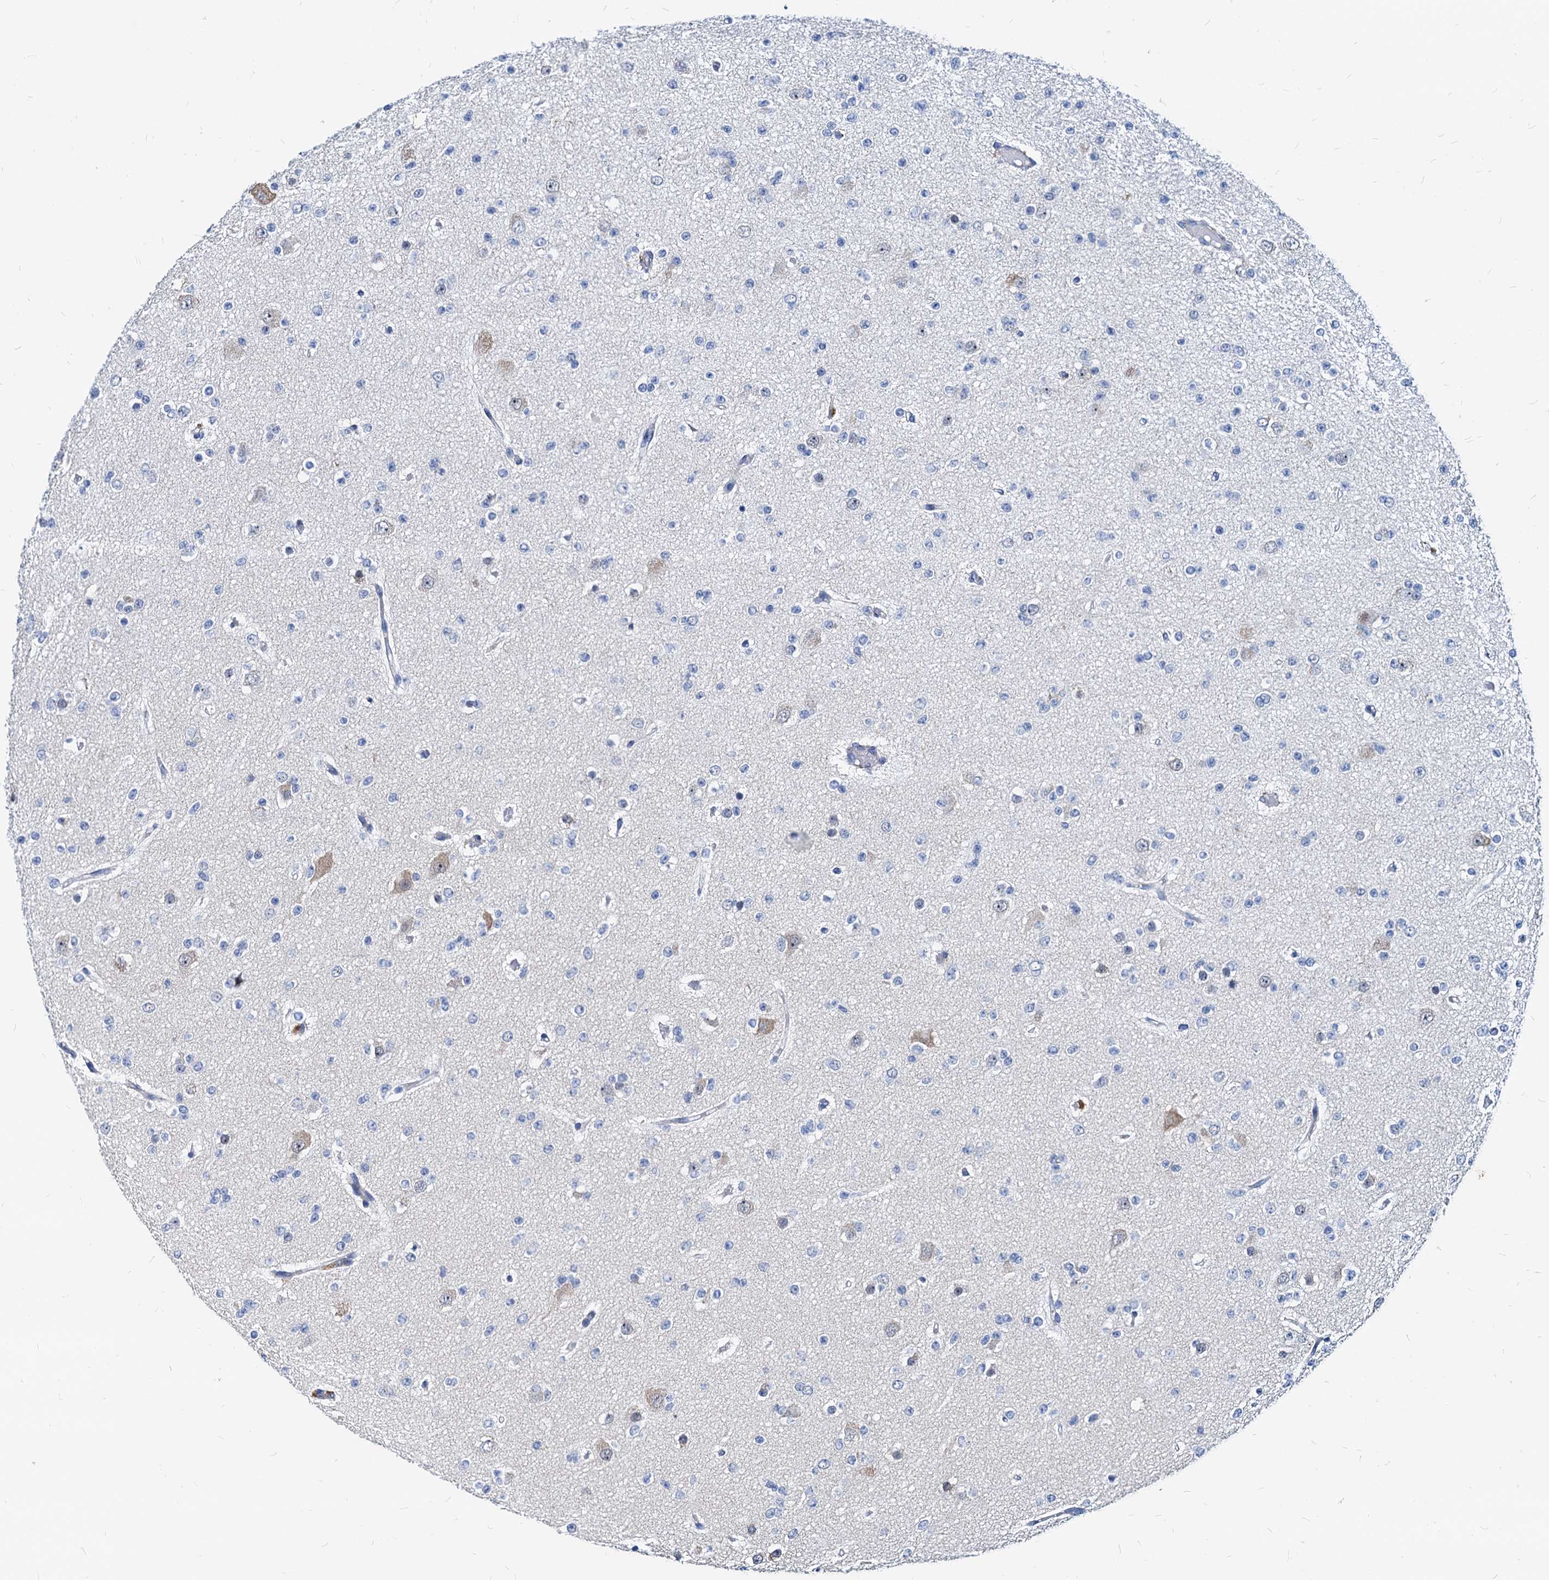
{"staining": {"intensity": "negative", "quantity": "none", "location": "none"}, "tissue": "glioma", "cell_type": "Tumor cells", "image_type": "cancer", "snomed": [{"axis": "morphology", "description": "Glioma, malignant, Low grade"}, {"axis": "topography", "description": "Brain"}], "caption": "DAB (3,3'-diaminobenzidine) immunohistochemical staining of human glioma exhibits no significant staining in tumor cells.", "gene": "HSF2", "patient": {"sex": "female", "age": 22}}